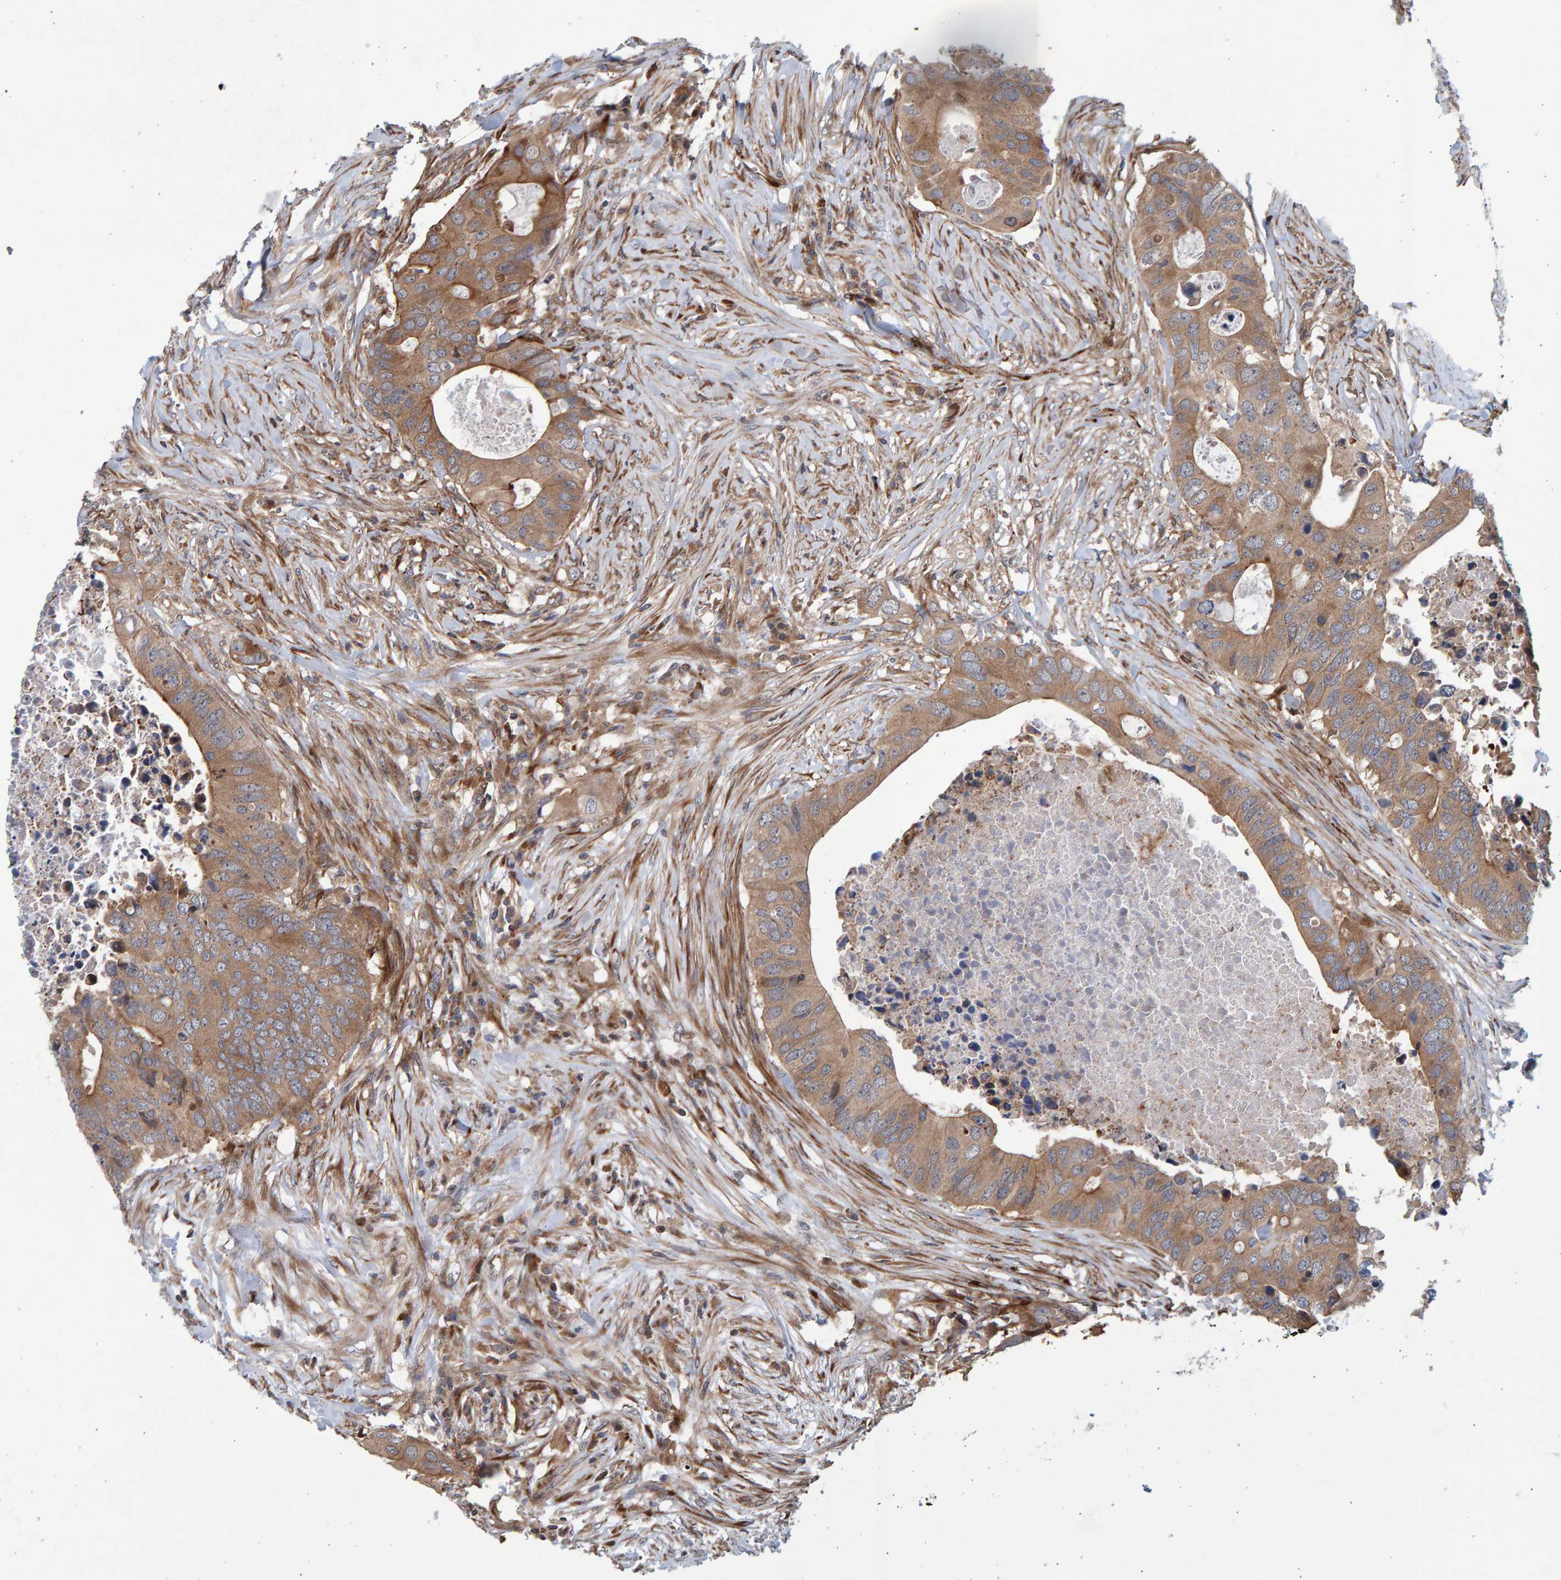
{"staining": {"intensity": "moderate", "quantity": ">75%", "location": "cytoplasmic/membranous"}, "tissue": "colorectal cancer", "cell_type": "Tumor cells", "image_type": "cancer", "snomed": [{"axis": "morphology", "description": "Adenocarcinoma, NOS"}, {"axis": "topography", "description": "Colon"}], "caption": "A micrograph showing moderate cytoplasmic/membranous expression in approximately >75% of tumor cells in colorectal cancer (adenocarcinoma), as visualized by brown immunohistochemical staining.", "gene": "LRBA", "patient": {"sex": "male", "age": 71}}